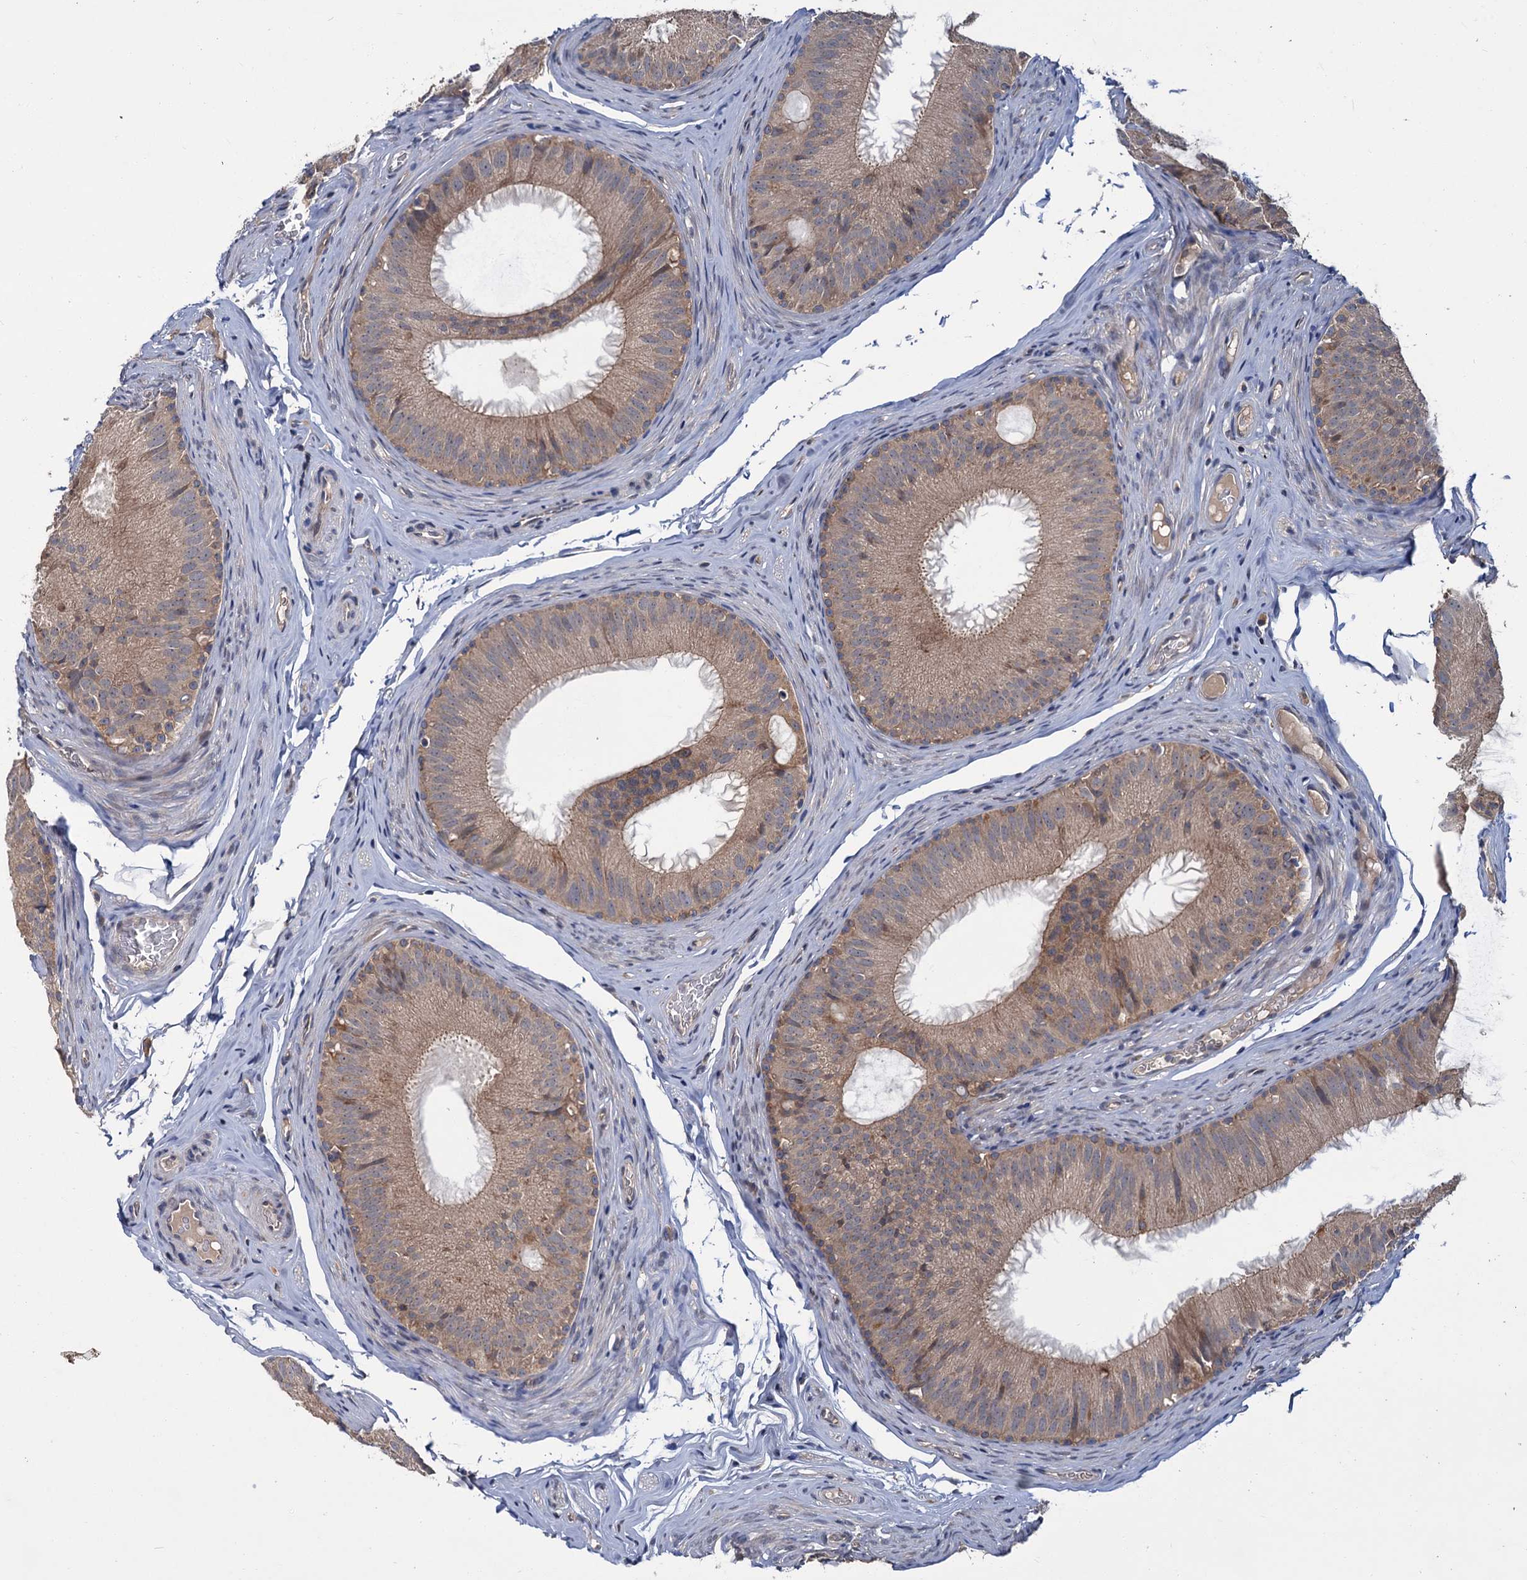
{"staining": {"intensity": "weak", "quantity": "25%-75%", "location": "cytoplasmic/membranous"}, "tissue": "epididymis", "cell_type": "Glandular cells", "image_type": "normal", "snomed": [{"axis": "morphology", "description": "Normal tissue, NOS"}, {"axis": "topography", "description": "Epididymis"}], "caption": "Immunohistochemical staining of unremarkable epididymis reveals weak cytoplasmic/membranous protein expression in about 25%-75% of glandular cells. The protein is stained brown, and the nuclei are stained in blue (DAB IHC with brightfield microscopy, high magnification).", "gene": "DYNC2H1", "patient": {"sex": "male", "age": 34}}